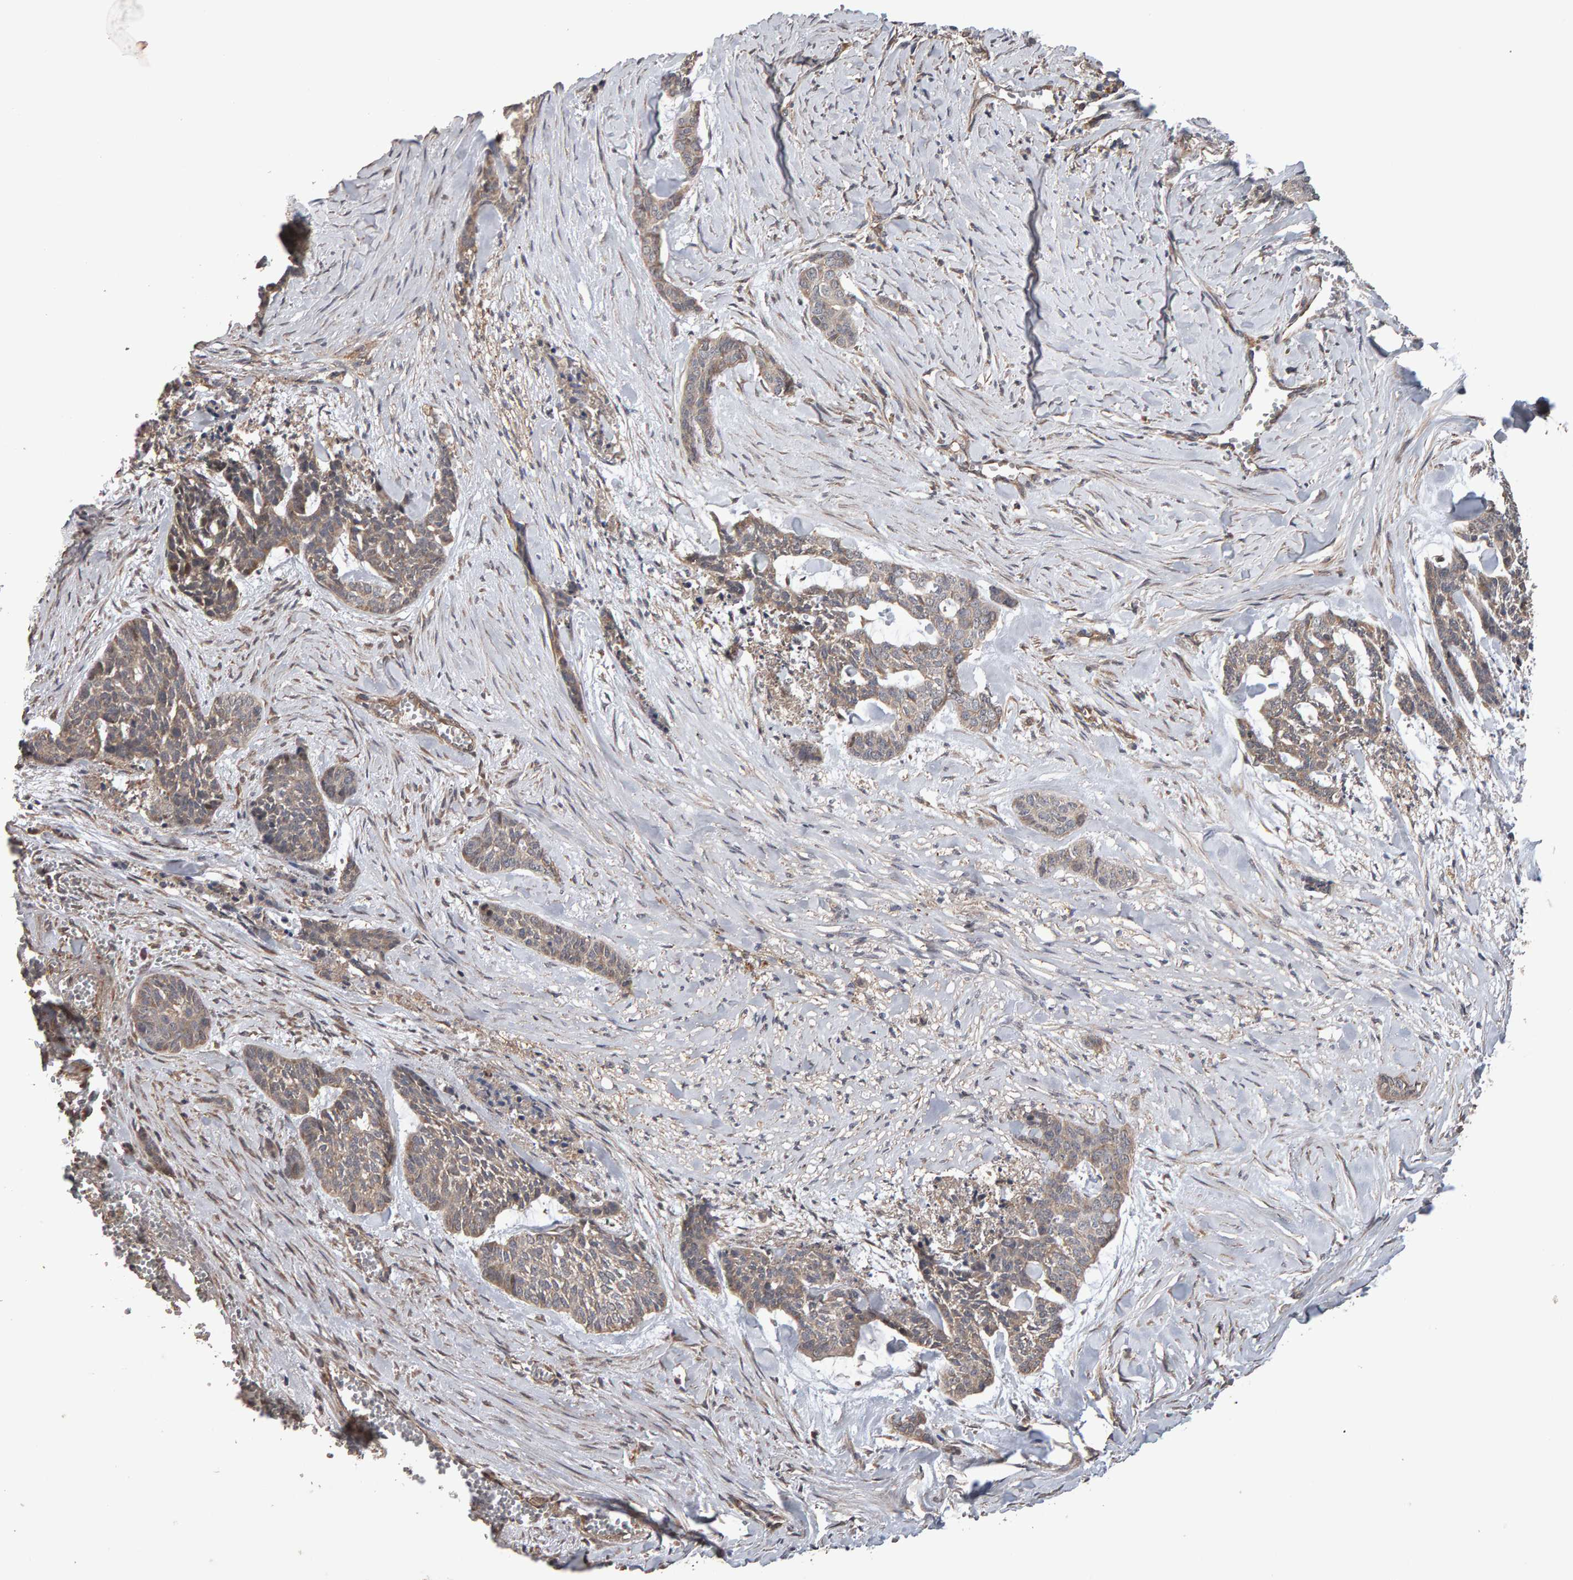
{"staining": {"intensity": "weak", "quantity": "25%-75%", "location": "cytoplasmic/membranous"}, "tissue": "skin cancer", "cell_type": "Tumor cells", "image_type": "cancer", "snomed": [{"axis": "morphology", "description": "Basal cell carcinoma"}, {"axis": "topography", "description": "Skin"}], "caption": "Approximately 25%-75% of tumor cells in skin basal cell carcinoma show weak cytoplasmic/membranous protein expression as visualized by brown immunohistochemical staining.", "gene": "COASY", "patient": {"sex": "female", "age": 64}}